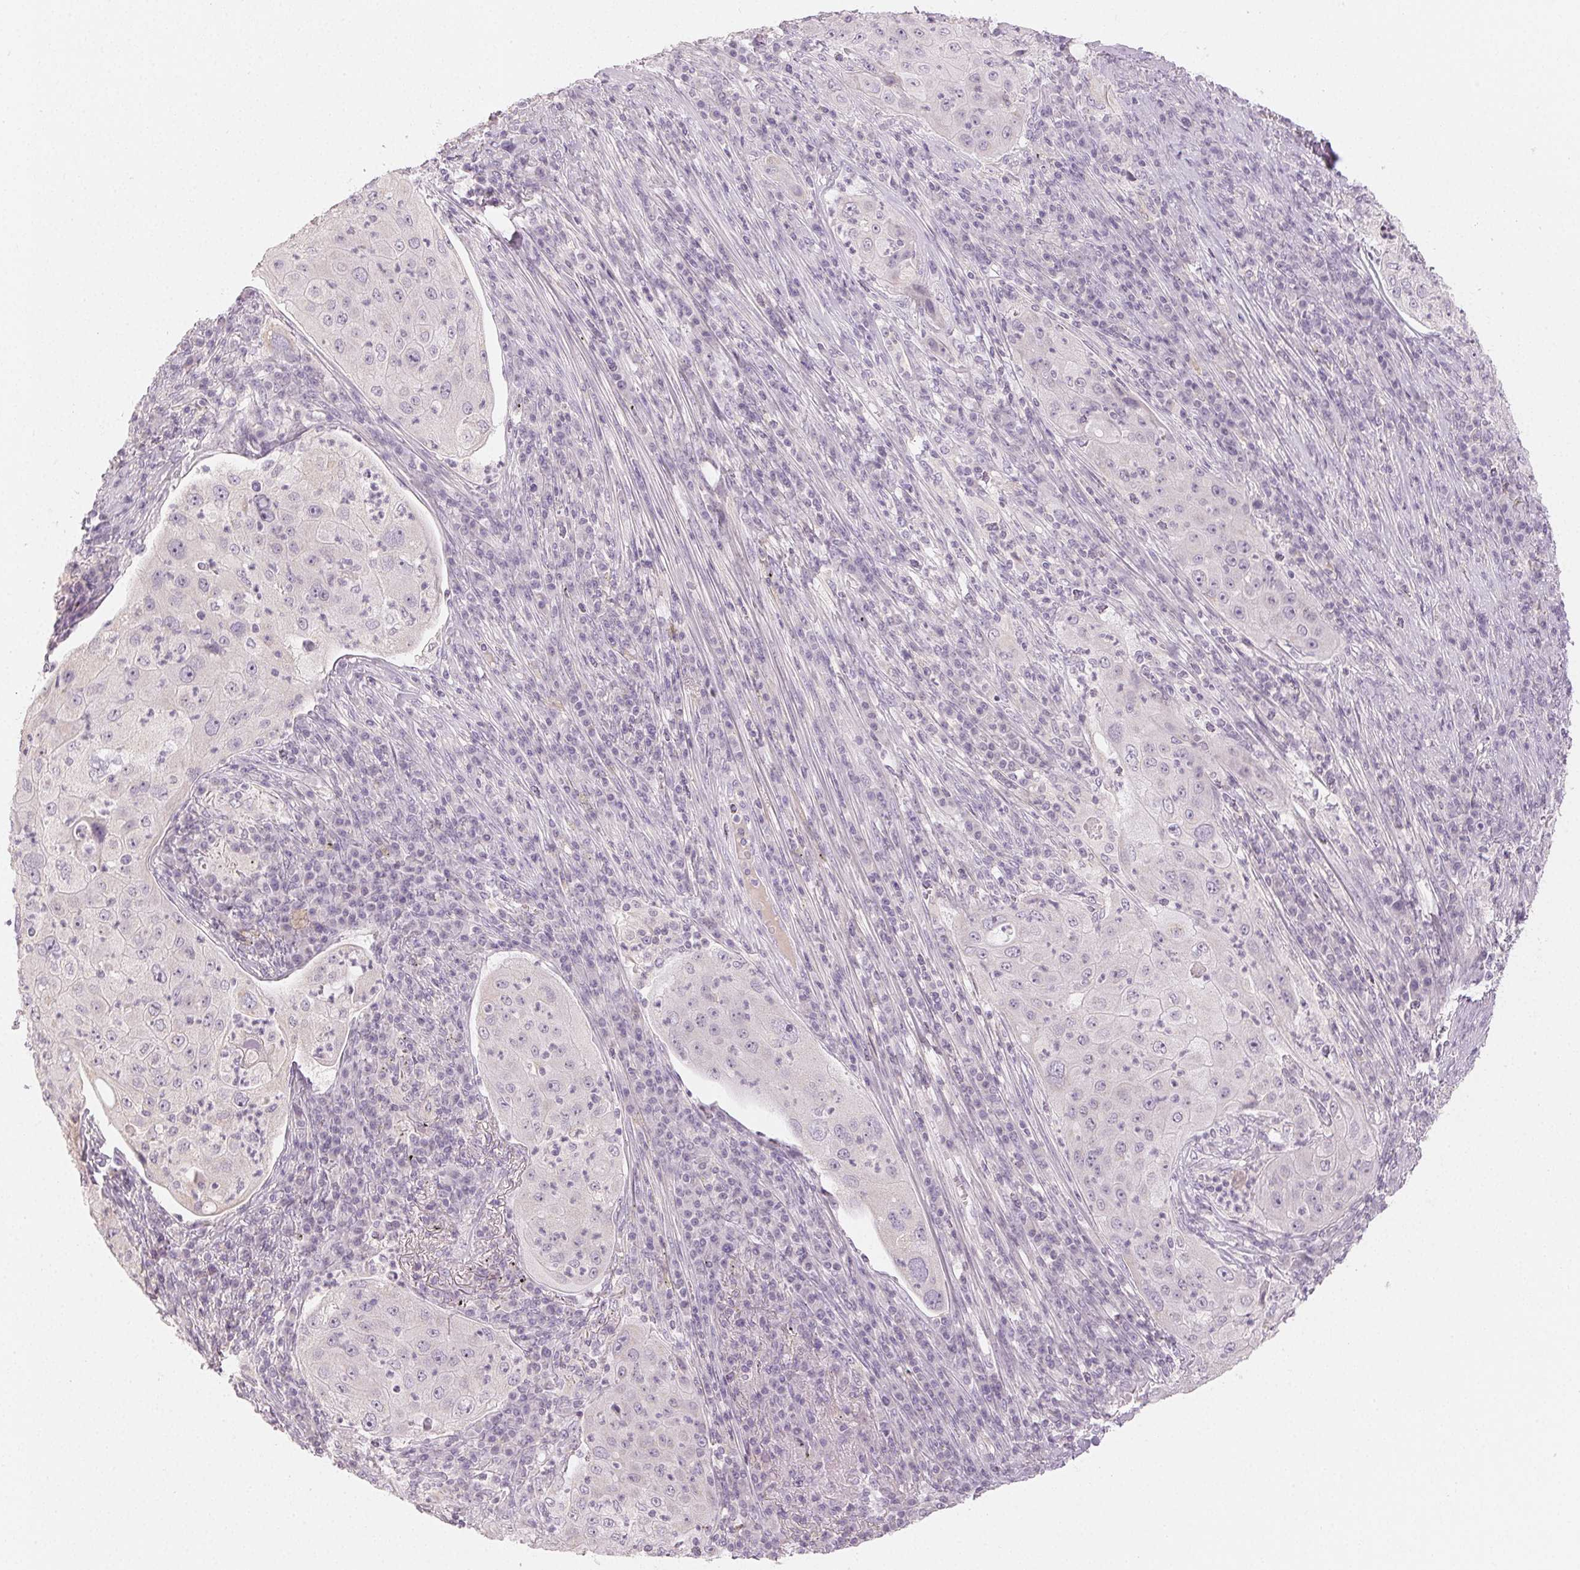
{"staining": {"intensity": "negative", "quantity": "none", "location": "none"}, "tissue": "lung cancer", "cell_type": "Tumor cells", "image_type": "cancer", "snomed": [{"axis": "morphology", "description": "Squamous cell carcinoma, NOS"}, {"axis": "topography", "description": "Lung"}], "caption": "This micrograph is of lung cancer stained with immunohistochemistry (IHC) to label a protein in brown with the nuclei are counter-stained blue. There is no expression in tumor cells.", "gene": "LVRN", "patient": {"sex": "female", "age": 59}}